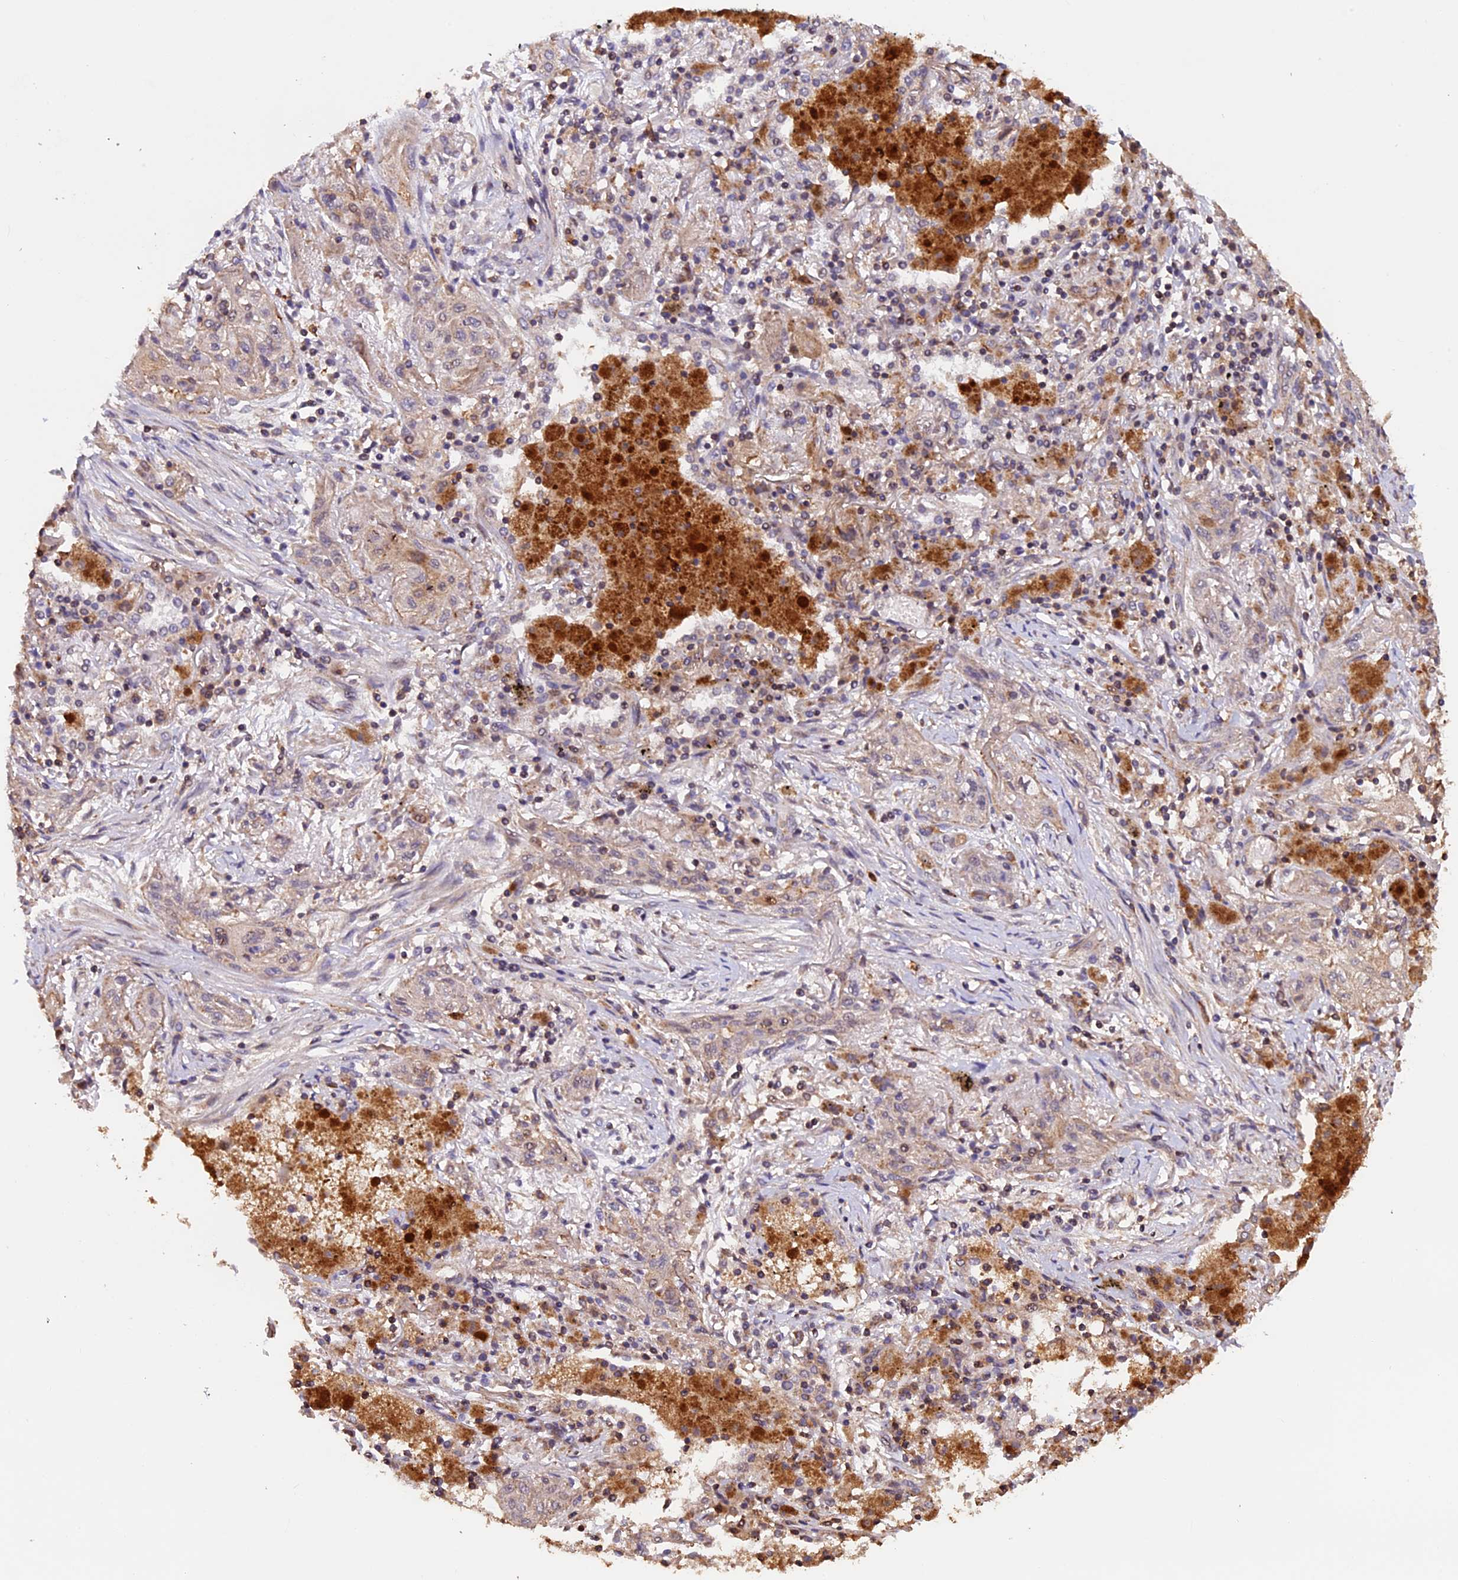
{"staining": {"intensity": "weak", "quantity": "<25%", "location": "cytoplasmic/membranous"}, "tissue": "lung cancer", "cell_type": "Tumor cells", "image_type": "cancer", "snomed": [{"axis": "morphology", "description": "Squamous cell carcinoma, NOS"}, {"axis": "topography", "description": "Lung"}], "caption": "Squamous cell carcinoma (lung) was stained to show a protein in brown. There is no significant expression in tumor cells.", "gene": "PKD2L2", "patient": {"sex": "female", "age": 47}}